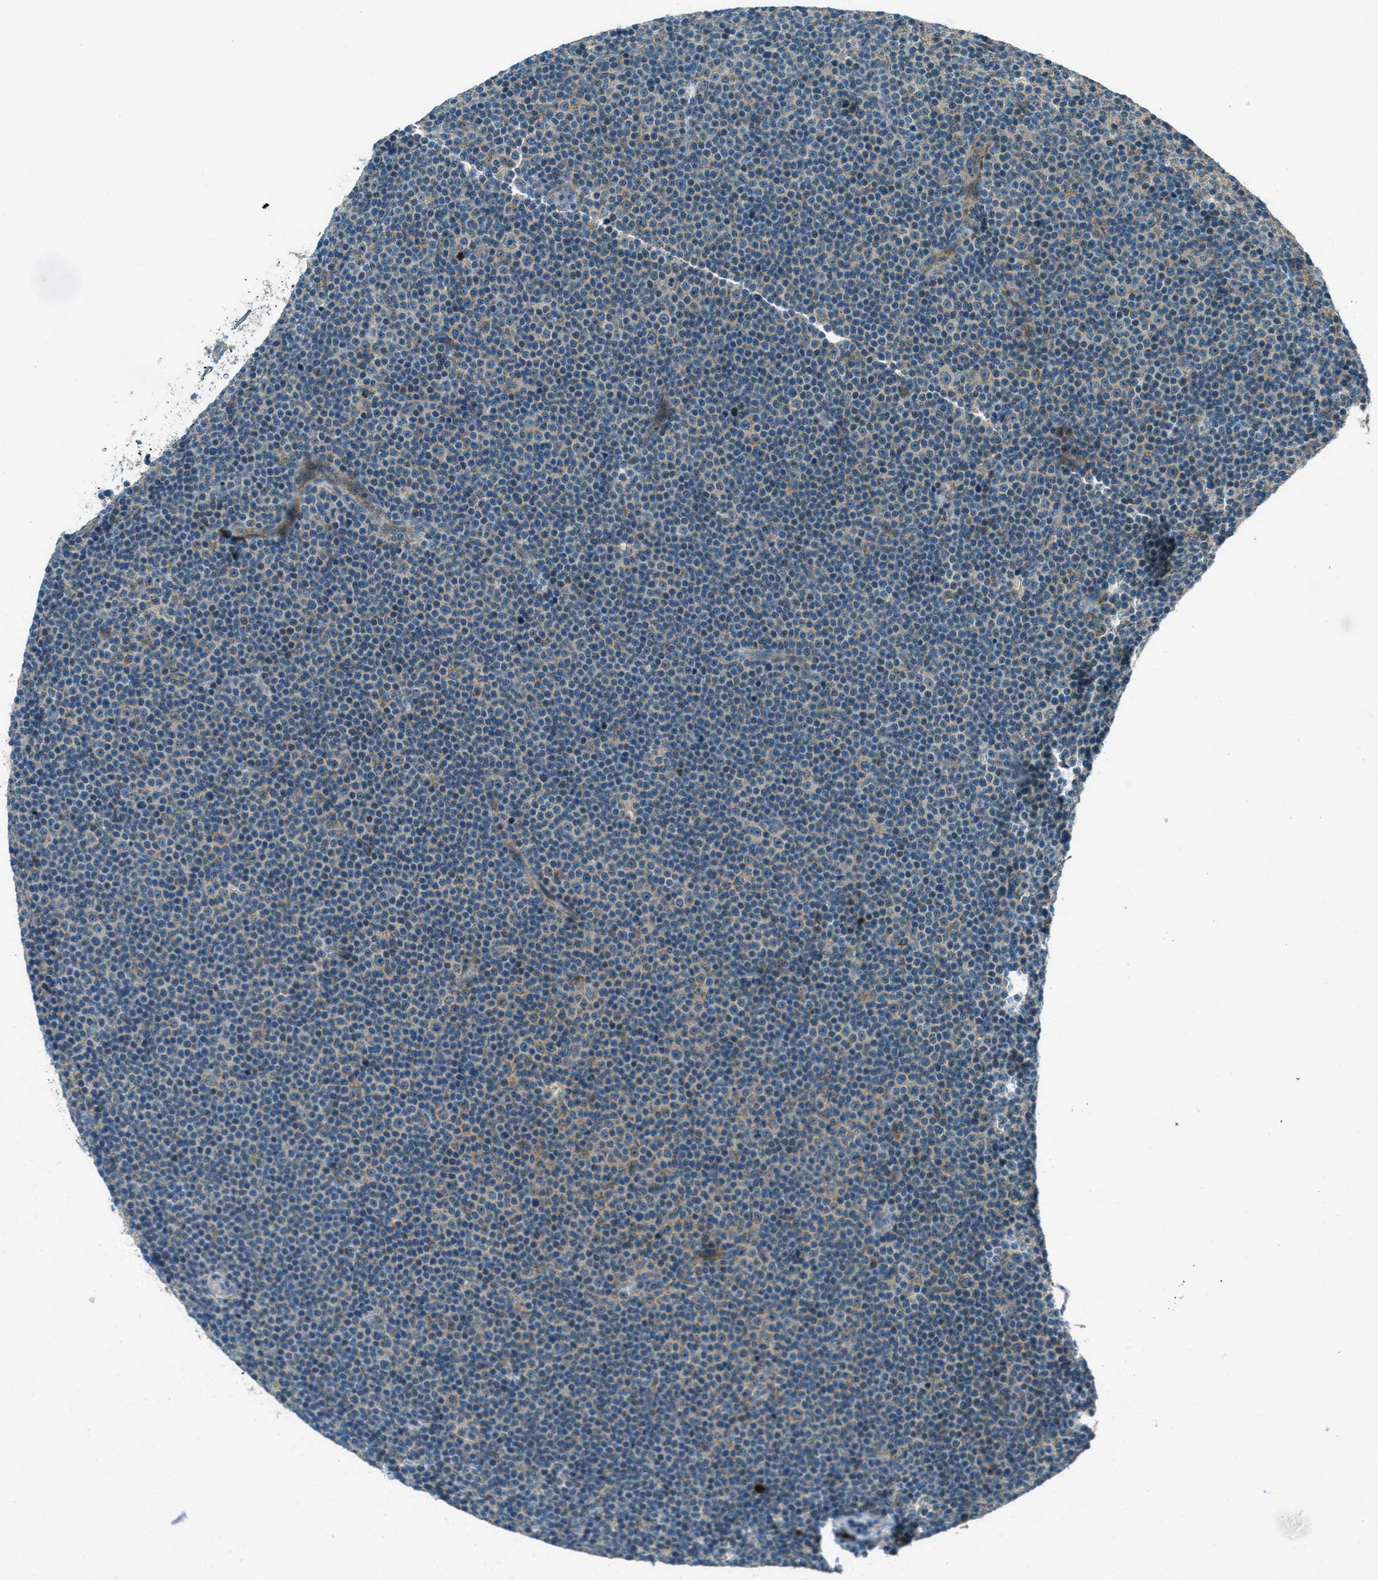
{"staining": {"intensity": "weak", "quantity": "<25%", "location": "cytoplasmic/membranous"}, "tissue": "lymphoma", "cell_type": "Tumor cells", "image_type": "cancer", "snomed": [{"axis": "morphology", "description": "Malignant lymphoma, non-Hodgkin's type, Low grade"}, {"axis": "topography", "description": "Lymph node"}], "caption": "This is an immunohistochemistry (IHC) histopathology image of human low-grade malignant lymphoma, non-Hodgkin's type. There is no expression in tumor cells.", "gene": "FAR1", "patient": {"sex": "female", "age": 67}}